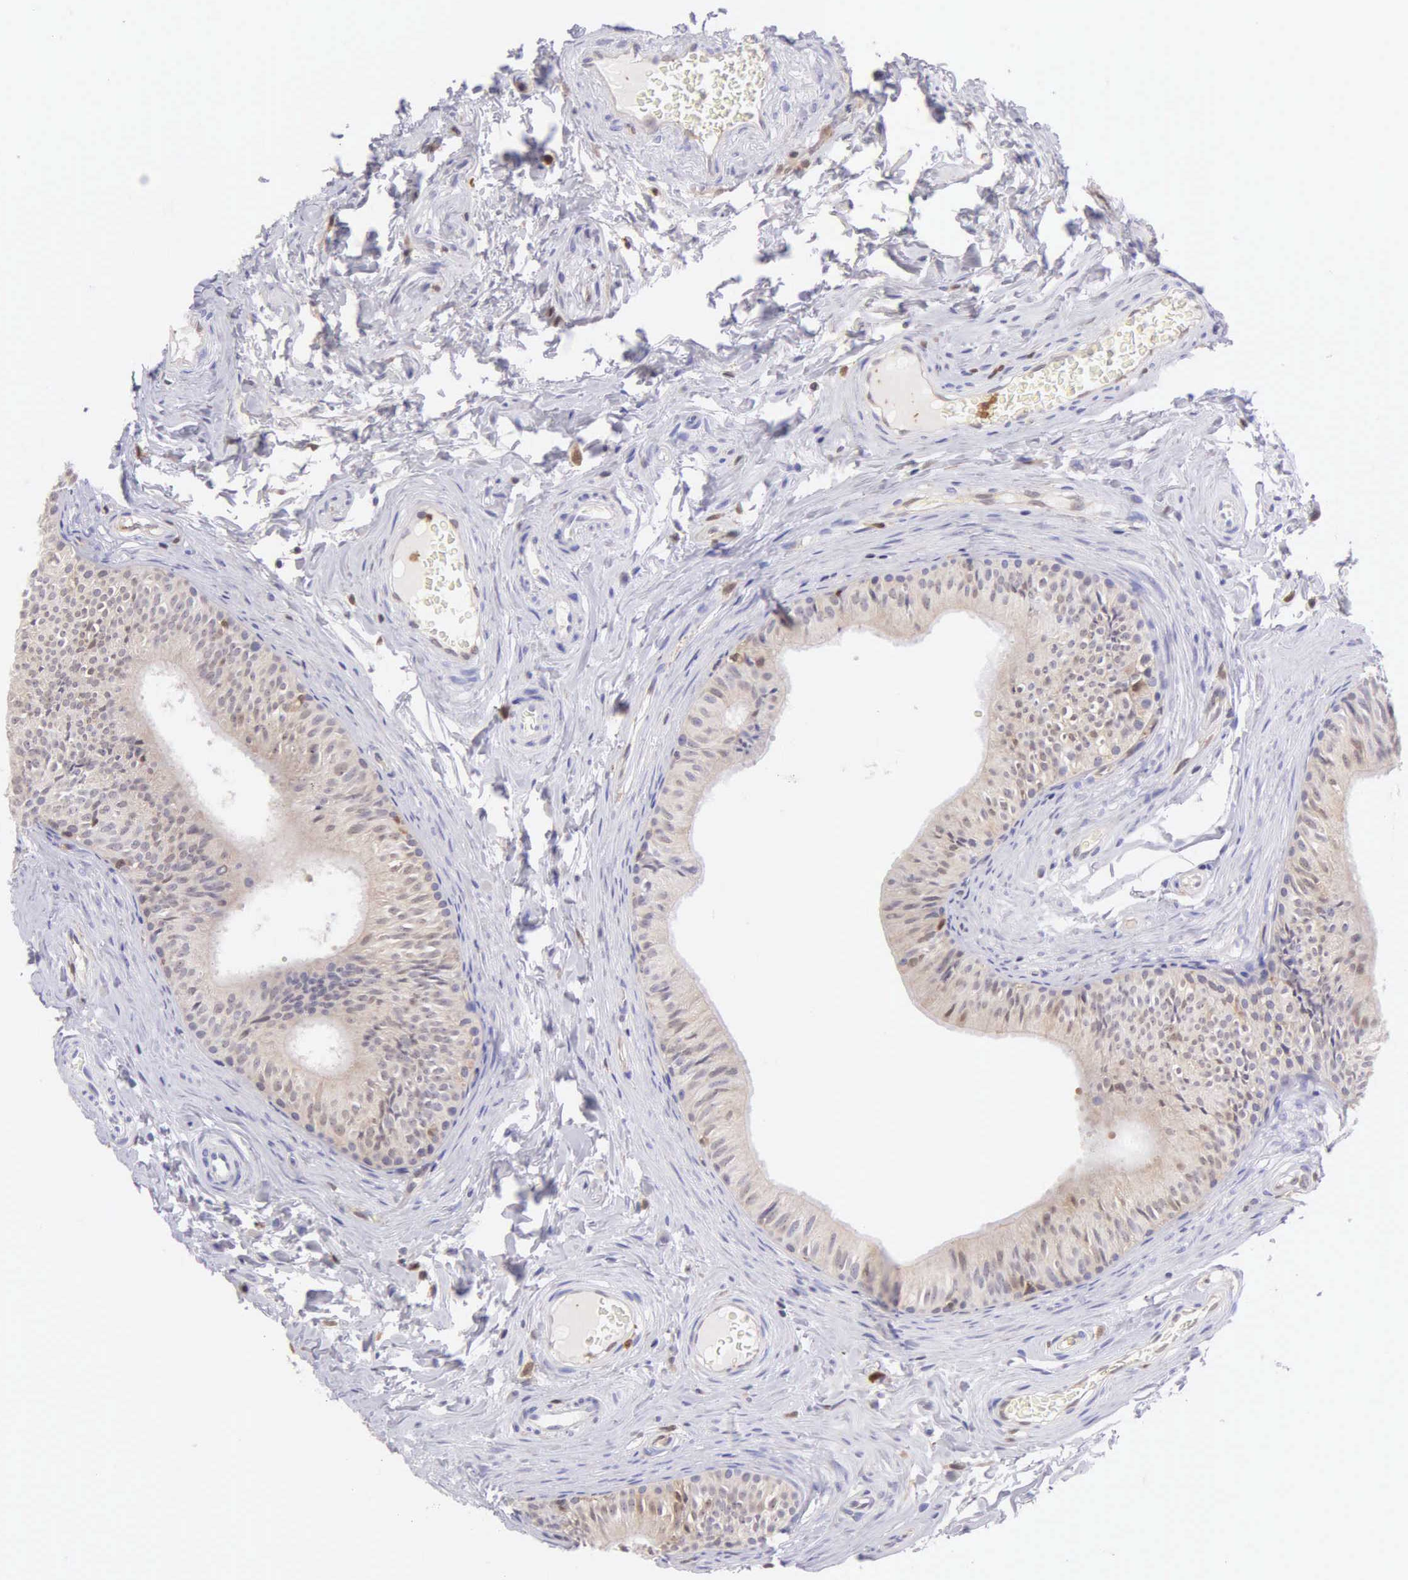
{"staining": {"intensity": "weak", "quantity": "25%-75%", "location": "cytoplasmic/membranous"}, "tissue": "epididymis", "cell_type": "Glandular cells", "image_type": "normal", "snomed": [{"axis": "morphology", "description": "Normal tissue, NOS"}, {"axis": "topography", "description": "Epididymis"}], "caption": "Immunohistochemical staining of normal human epididymis demonstrates weak cytoplasmic/membranous protein expression in about 25%-75% of glandular cells. The staining was performed using DAB (3,3'-diaminobenzidine), with brown indicating positive protein expression. Nuclei are stained blue with hematoxylin.", "gene": "BID", "patient": {"sex": "male", "age": 23}}